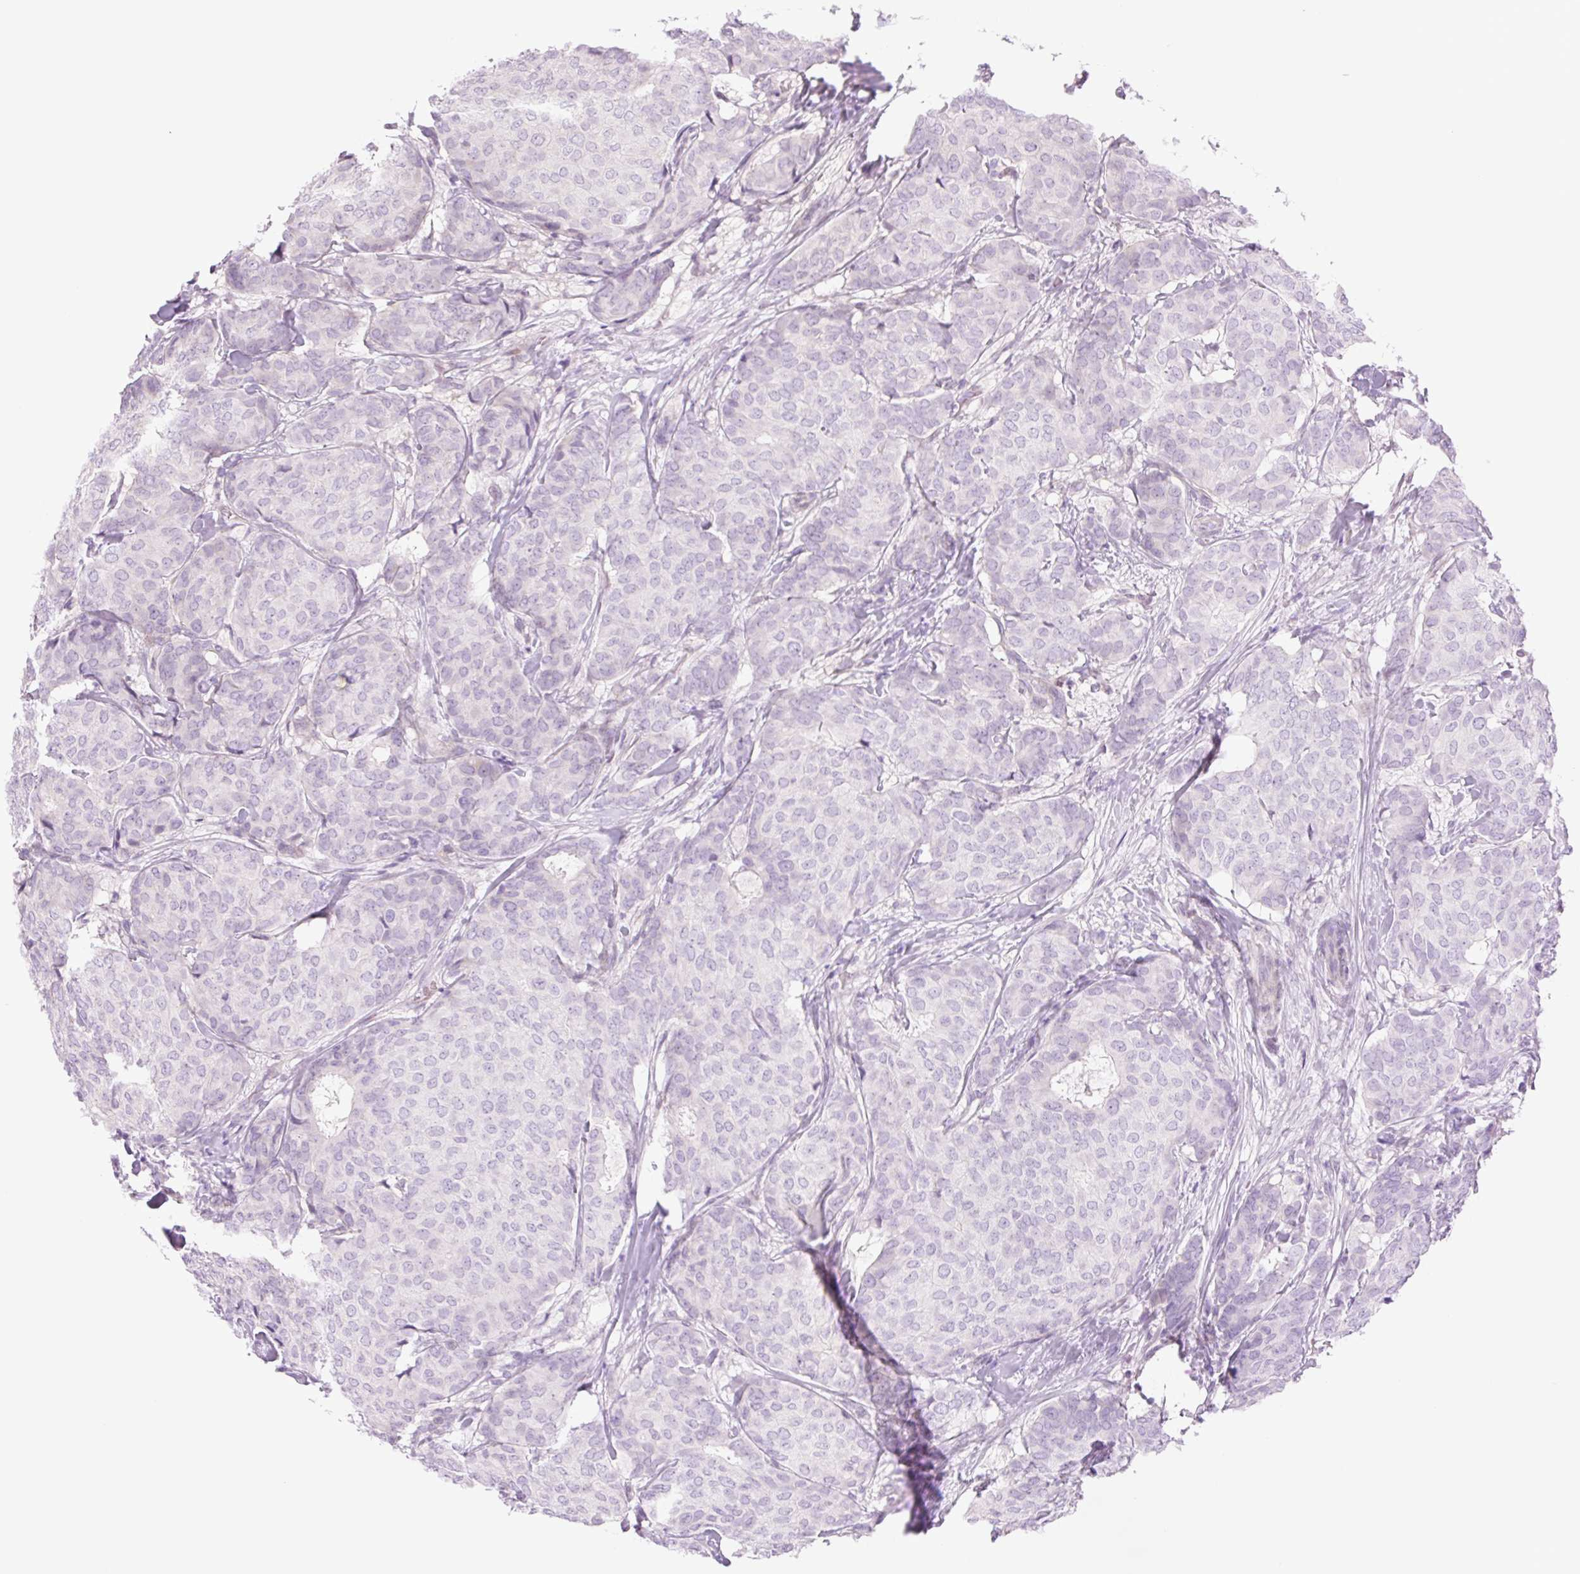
{"staining": {"intensity": "negative", "quantity": "none", "location": "none"}, "tissue": "breast cancer", "cell_type": "Tumor cells", "image_type": "cancer", "snomed": [{"axis": "morphology", "description": "Duct carcinoma"}, {"axis": "topography", "description": "Breast"}], "caption": "A micrograph of intraductal carcinoma (breast) stained for a protein displays no brown staining in tumor cells.", "gene": "TBX15", "patient": {"sex": "female", "age": 75}}